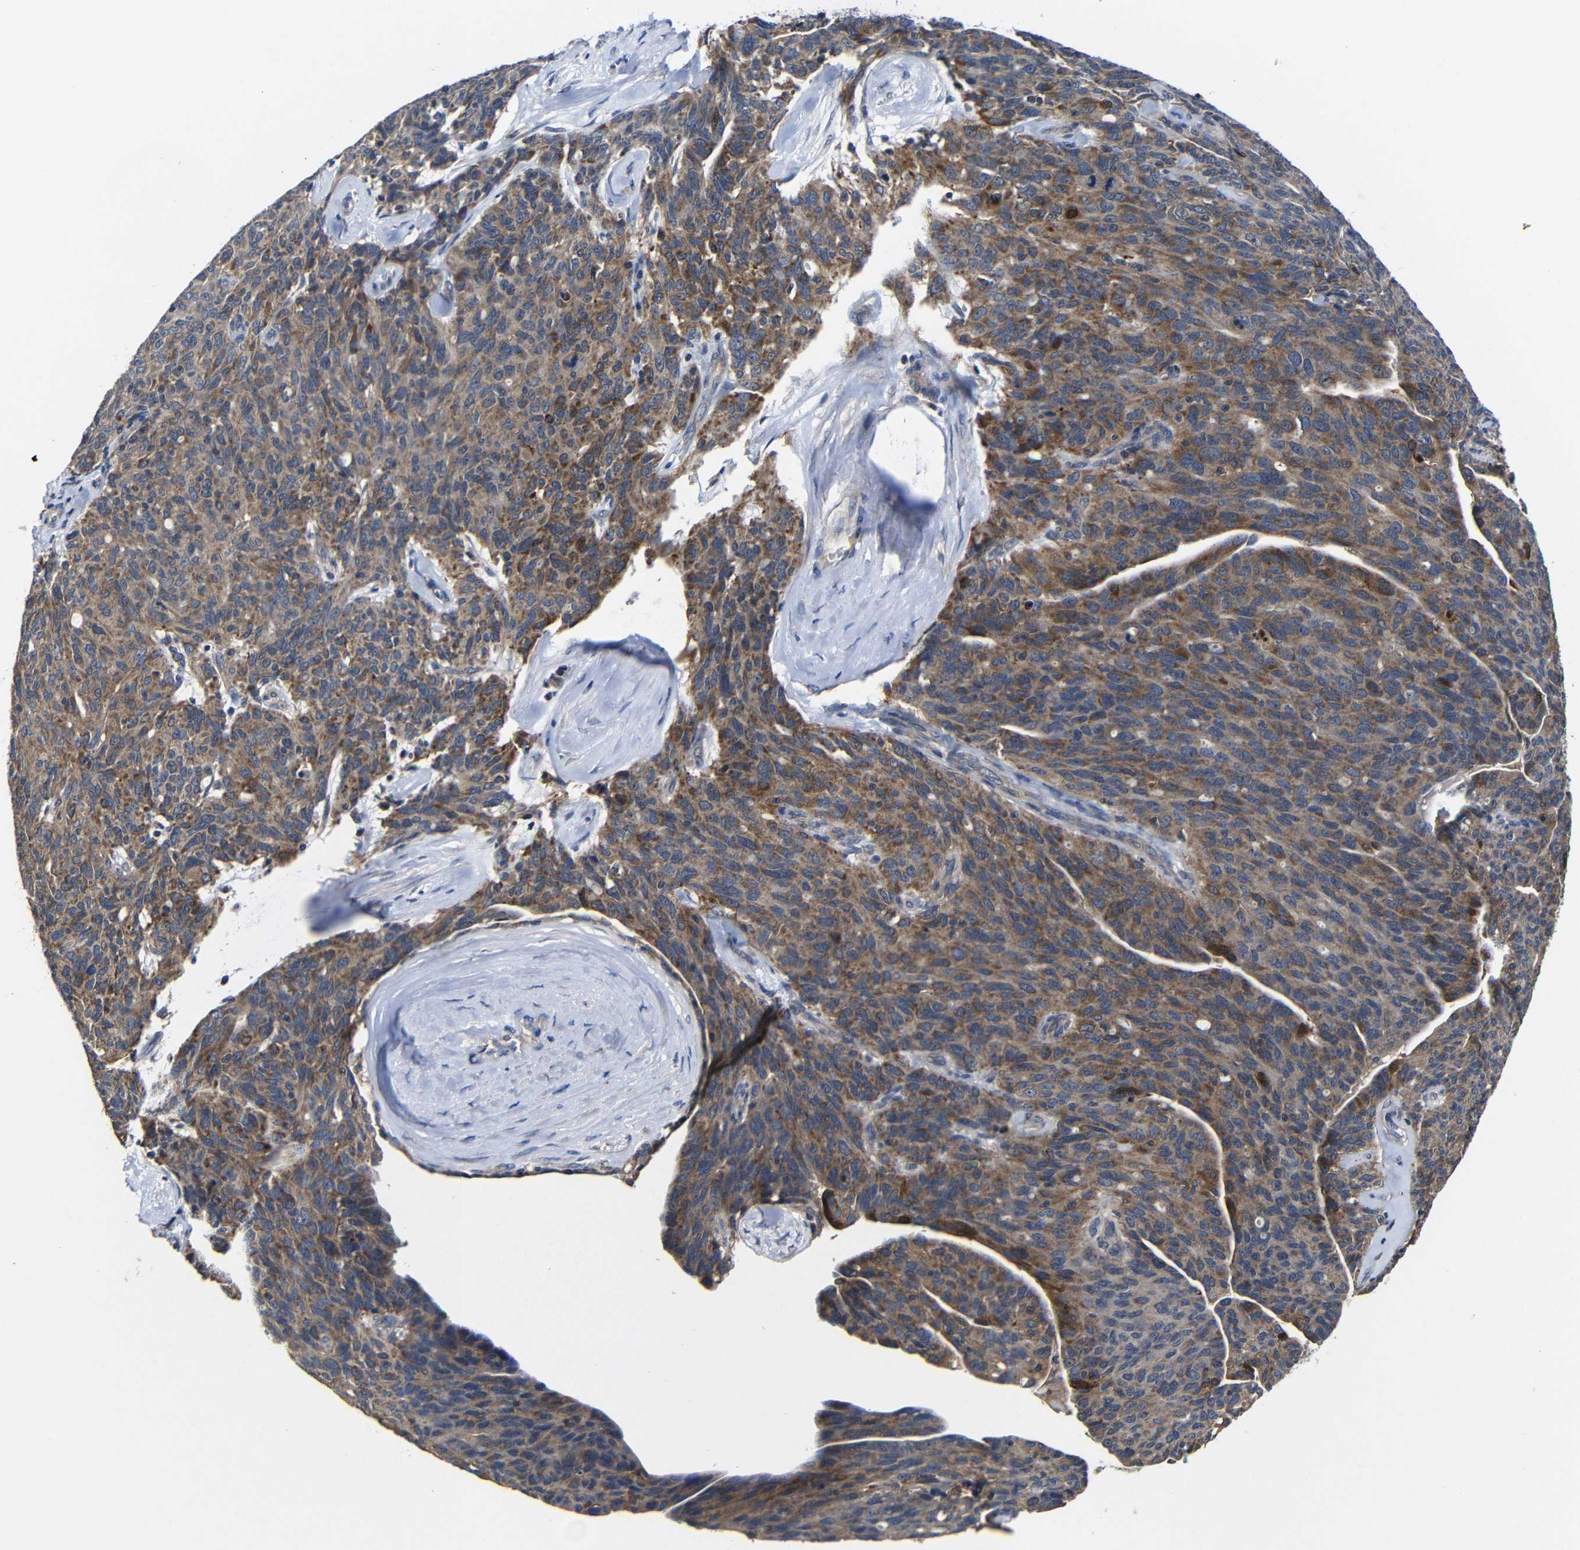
{"staining": {"intensity": "moderate", "quantity": ">75%", "location": "cytoplasmic/membranous"}, "tissue": "ovarian cancer", "cell_type": "Tumor cells", "image_type": "cancer", "snomed": [{"axis": "morphology", "description": "Carcinoma, endometroid"}, {"axis": "topography", "description": "Ovary"}], "caption": "A medium amount of moderate cytoplasmic/membranous expression is identified in about >75% of tumor cells in endometroid carcinoma (ovarian) tissue.", "gene": "LPAR5", "patient": {"sex": "female", "age": 60}}